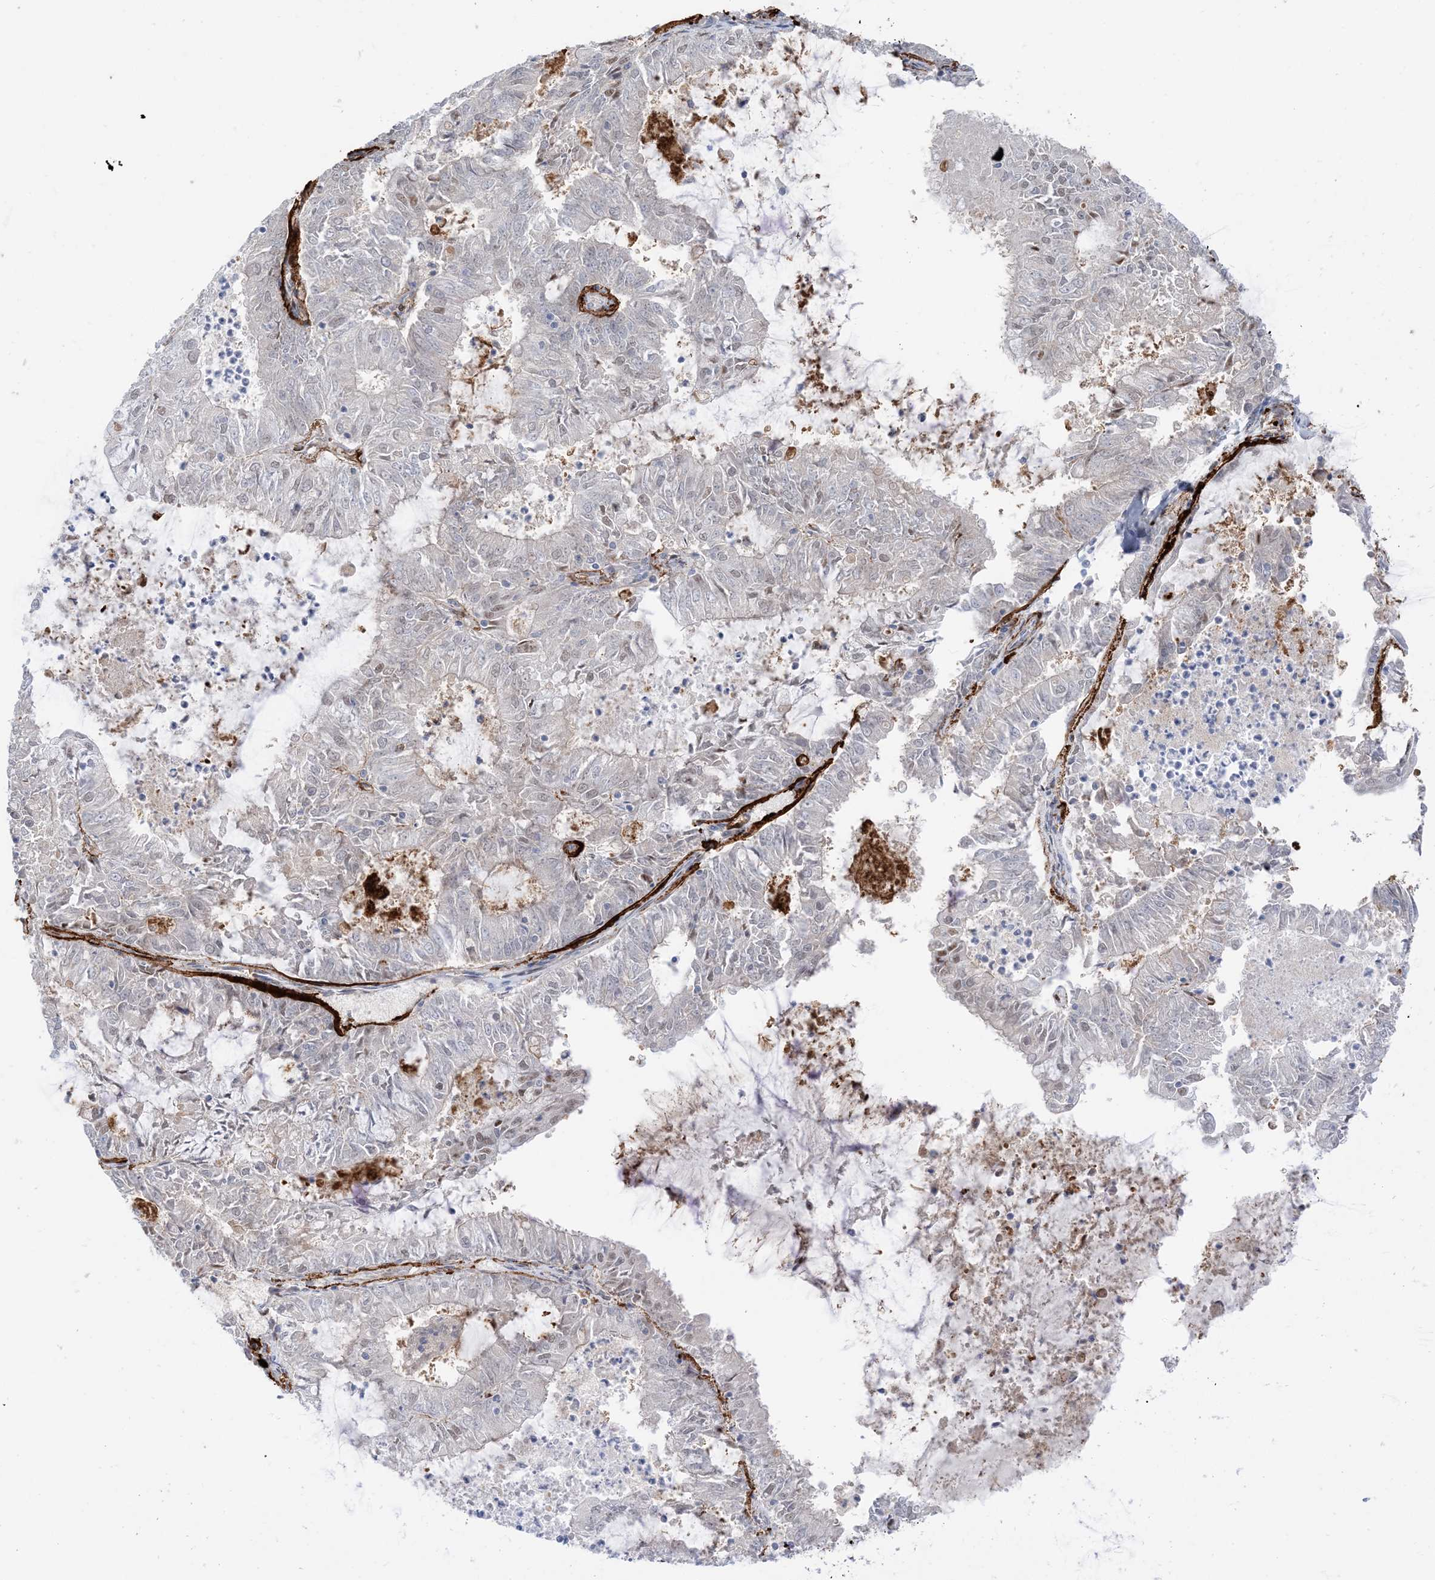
{"staining": {"intensity": "negative", "quantity": "none", "location": "none"}, "tissue": "endometrial cancer", "cell_type": "Tumor cells", "image_type": "cancer", "snomed": [{"axis": "morphology", "description": "Adenocarcinoma, NOS"}, {"axis": "topography", "description": "Endometrium"}], "caption": "This micrograph is of endometrial cancer stained with immunohistochemistry to label a protein in brown with the nuclei are counter-stained blue. There is no positivity in tumor cells.", "gene": "RIN1", "patient": {"sex": "female", "age": 57}}